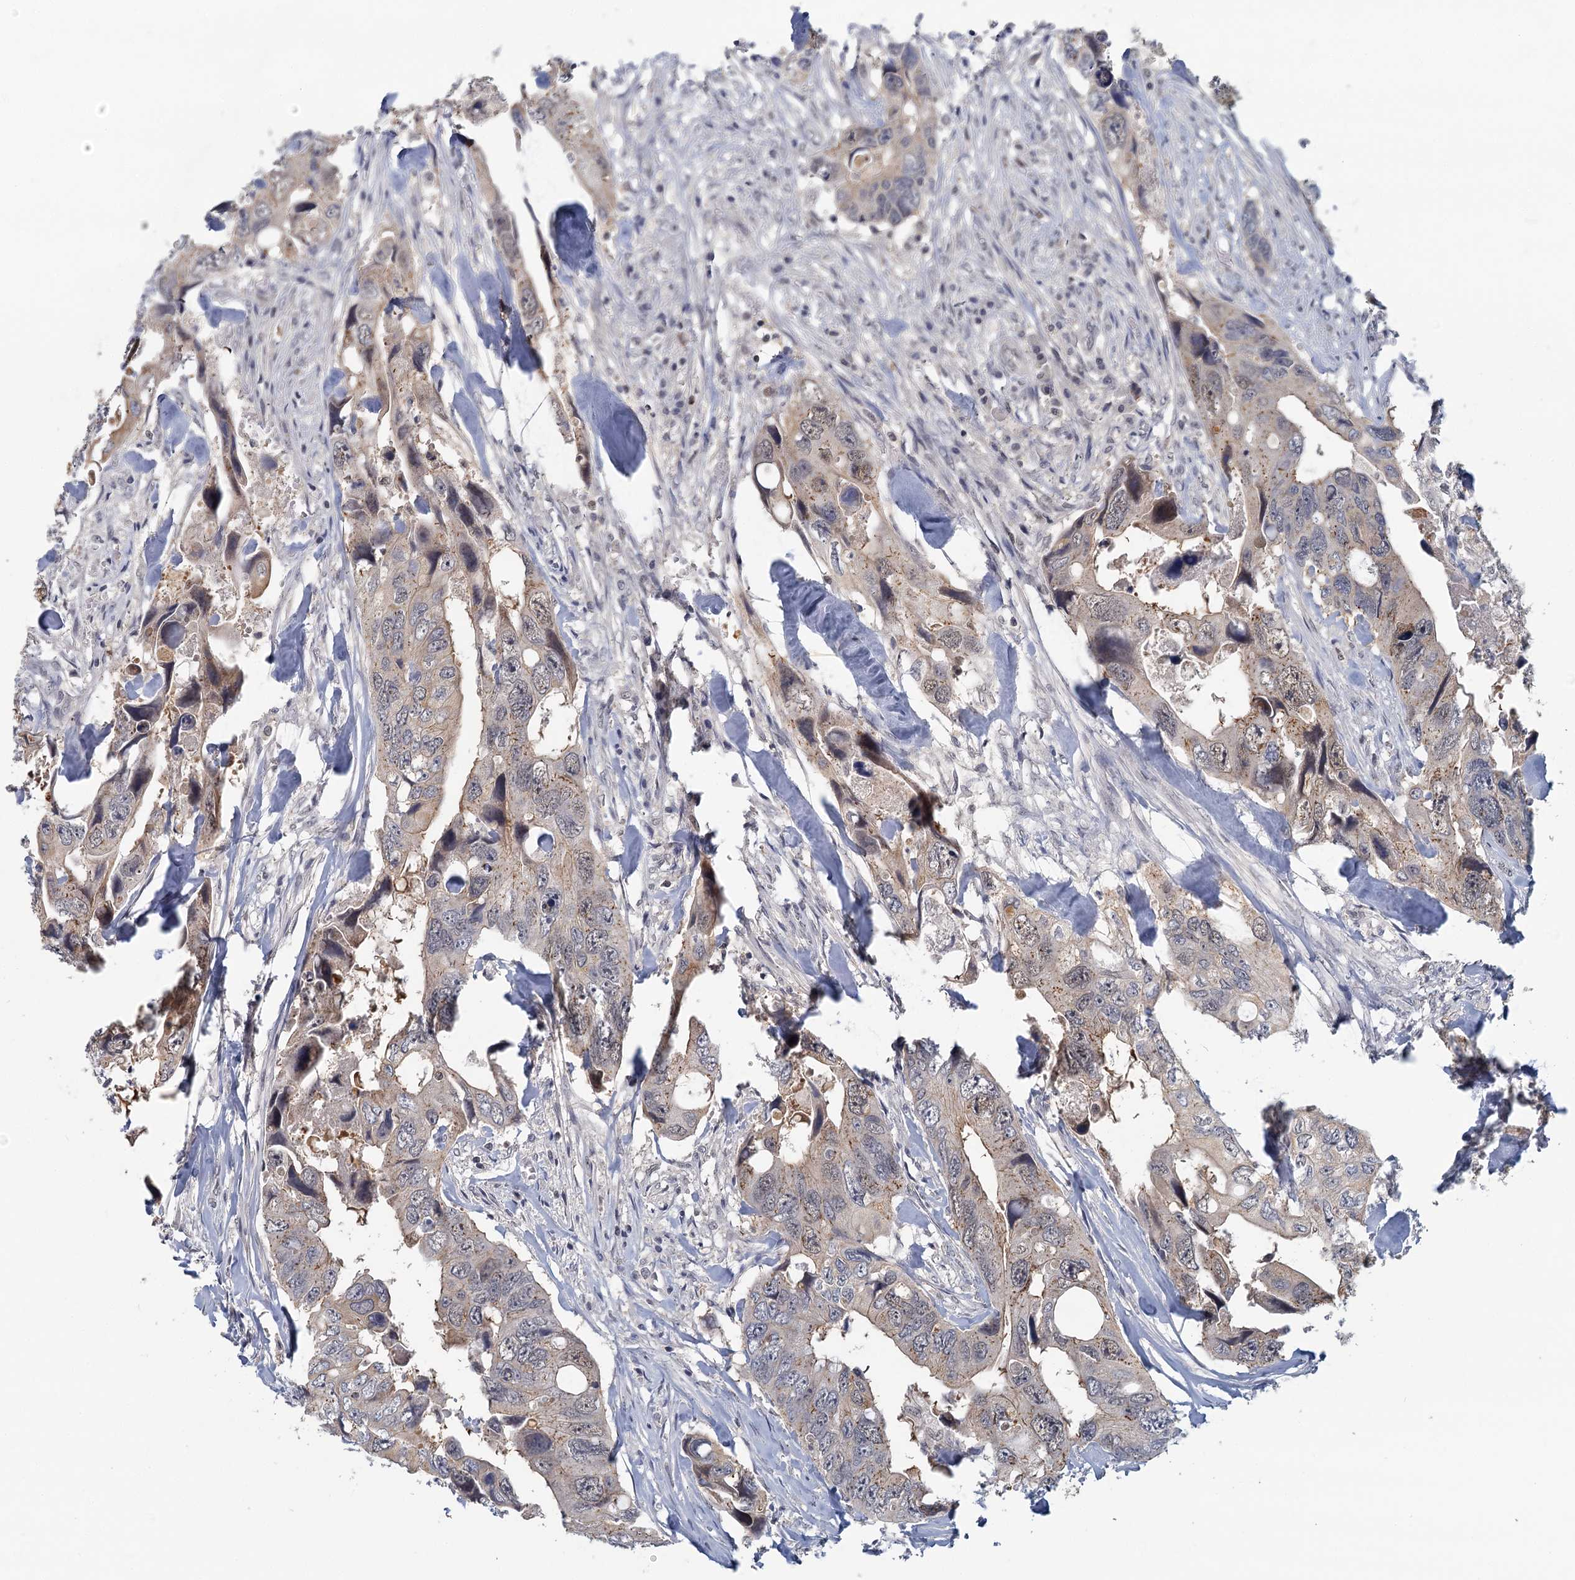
{"staining": {"intensity": "weak", "quantity": "25%-75%", "location": "cytoplasmic/membranous"}, "tissue": "colorectal cancer", "cell_type": "Tumor cells", "image_type": "cancer", "snomed": [{"axis": "morphology", "description": "Adenocarcinoma, NOS"}, {"axis": "topography", "description": "Rectum"}], "caption": "High-magnification brightfield microscopy of colorectal cancer stained with DAB (brown) and counterstained with hematoxylin (blue). tumor cells exhibit weak cytoplasmic/membranous positivity is present in approximately25%-75% of cells.", "gene": "GPATCH11", "patient": {"sex": "male", "age": 57}}